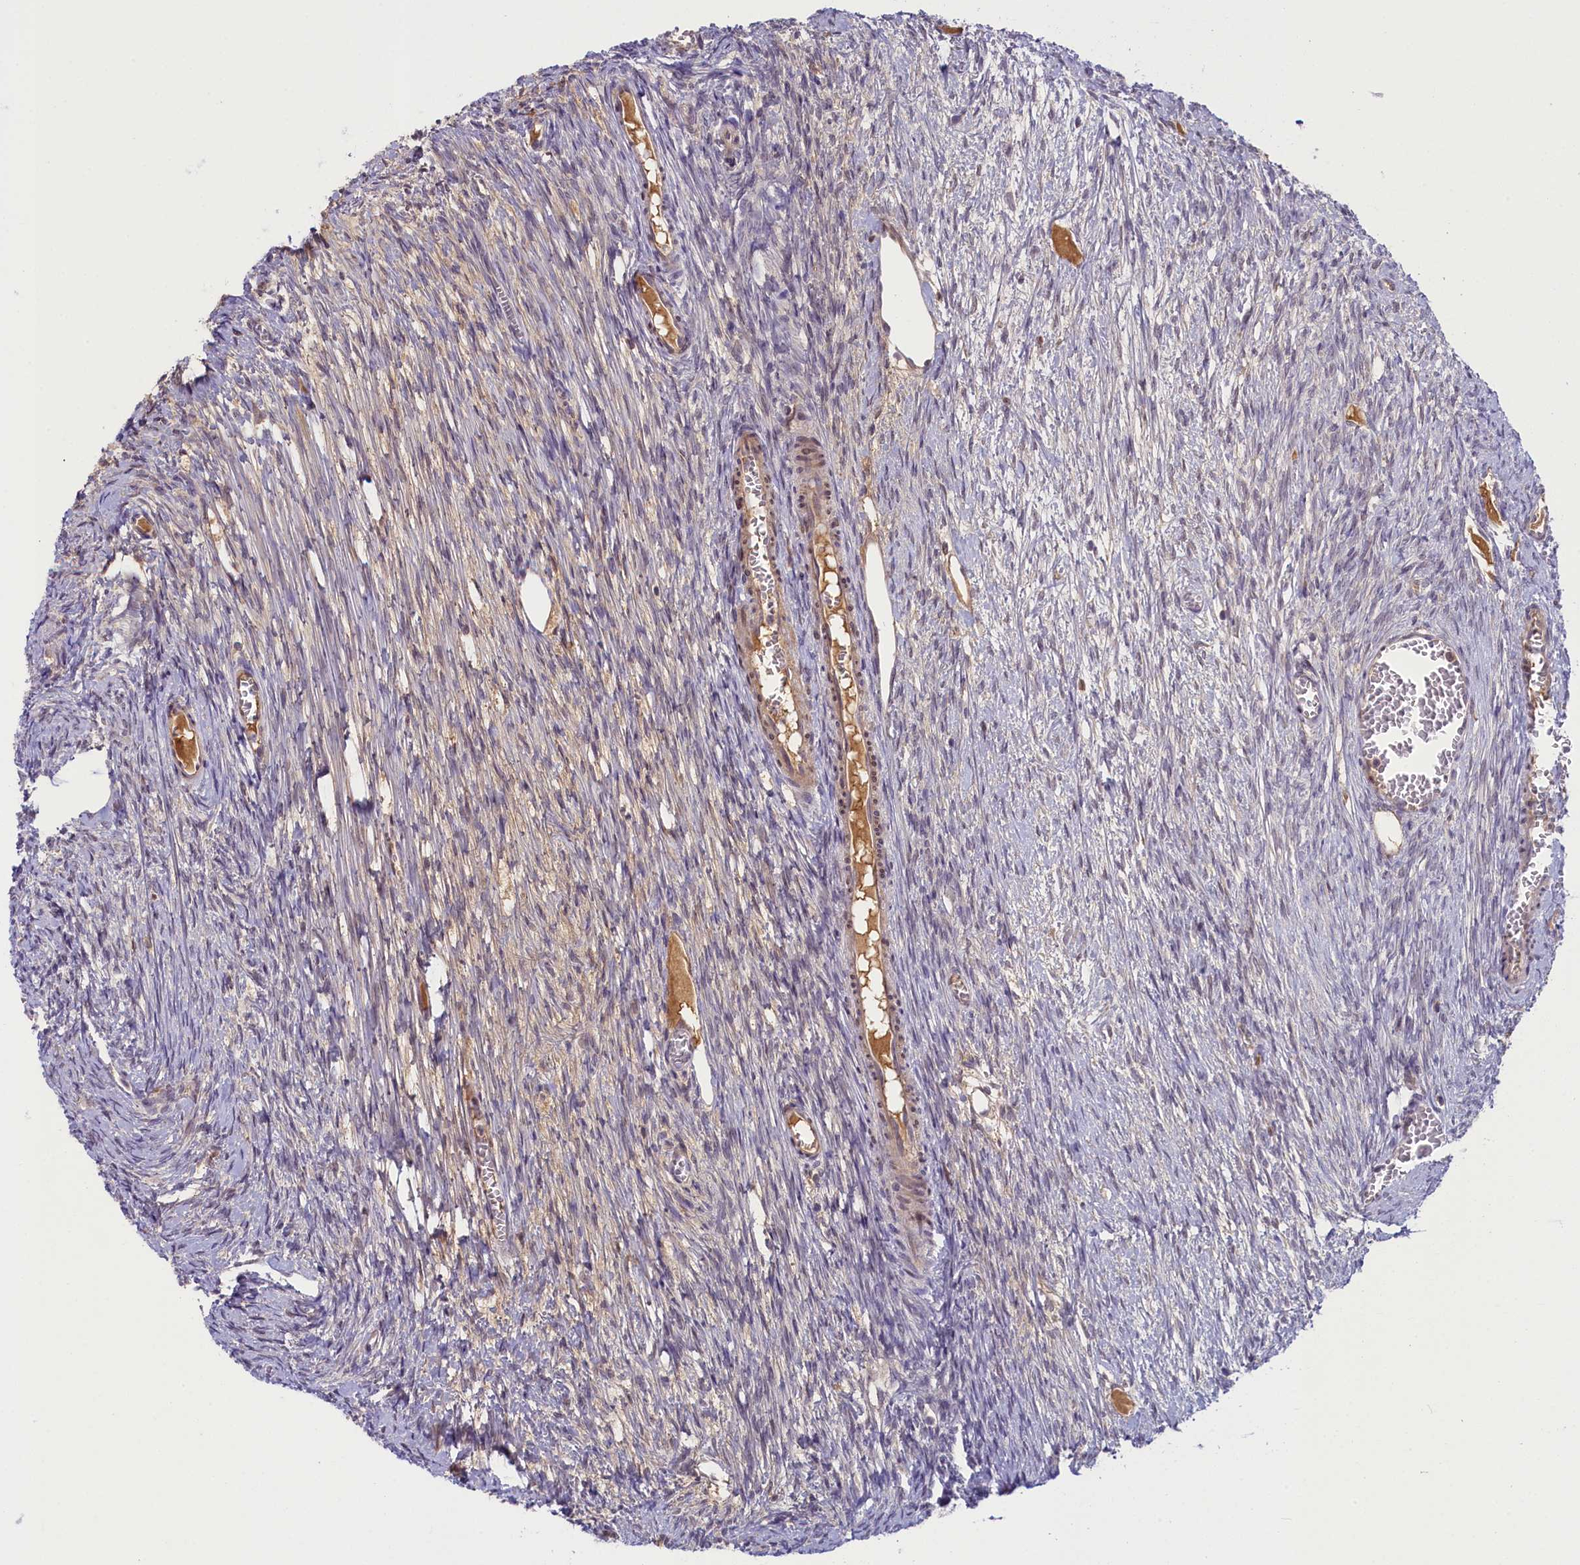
{"staining": {"intensity": "weak", "quantity": "25%-75%", "location": "nuclear"}, "tissue": "ovary", "cell_type": "Follicle cells", "image_type": "normal", "snomed": [{"axis": "morphology", "description": "Normal tissue, NOS"}, {"axis": "topography", "description": "Ovary"}], "caption": "This photomicrograph exhibits unremarkable ovary stained with immunohistochemistry (IHC) to label a protein in brown. The nuclear of follicle cells show weak positivity for the protein. Nuclei are counter-stained blue.", "gene": "CRAMP1", "patient": {"sex": "female", "age": 44}}